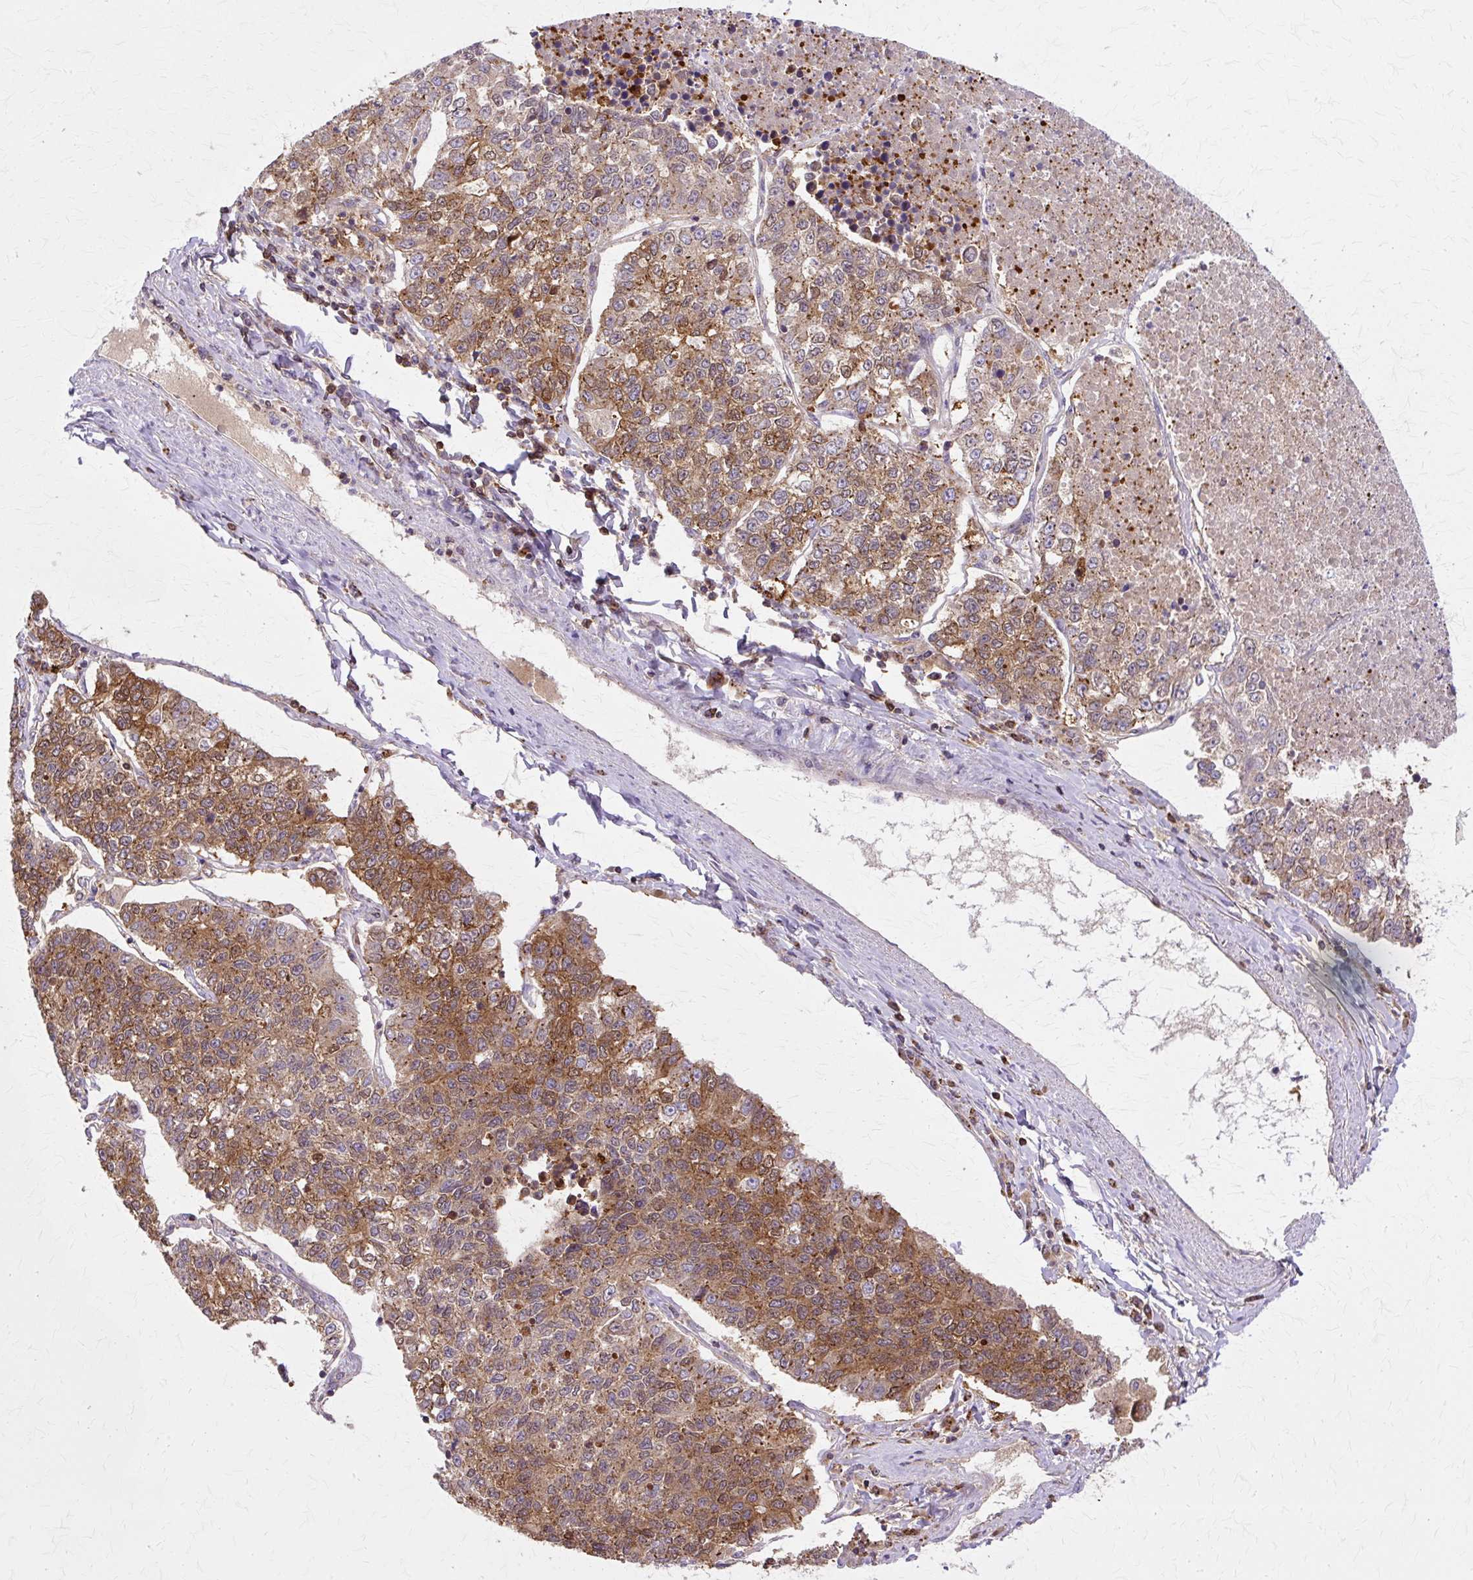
{"staining": {"intensity": "strong", "quantity": ">75%", "location": "cytoplasmic/membranous"}, "tissue": "lung cancer", "cell_type": "Tumor cells", "image_type": "cancer", "snomed": [{"axis": "morphology", "description": "Adenocarcinoma, NOS"}, {"axis": "topography", "description": "Lung"}], "caption": "Immunohistochemical staining of human lung adenocarcinoma displays high levels of strong cytoplasmic/membranous protein positivity in approximately >75% of tumor cells.", "gene": "COPB1", "patient": {"sex": "male", "age": 49}}